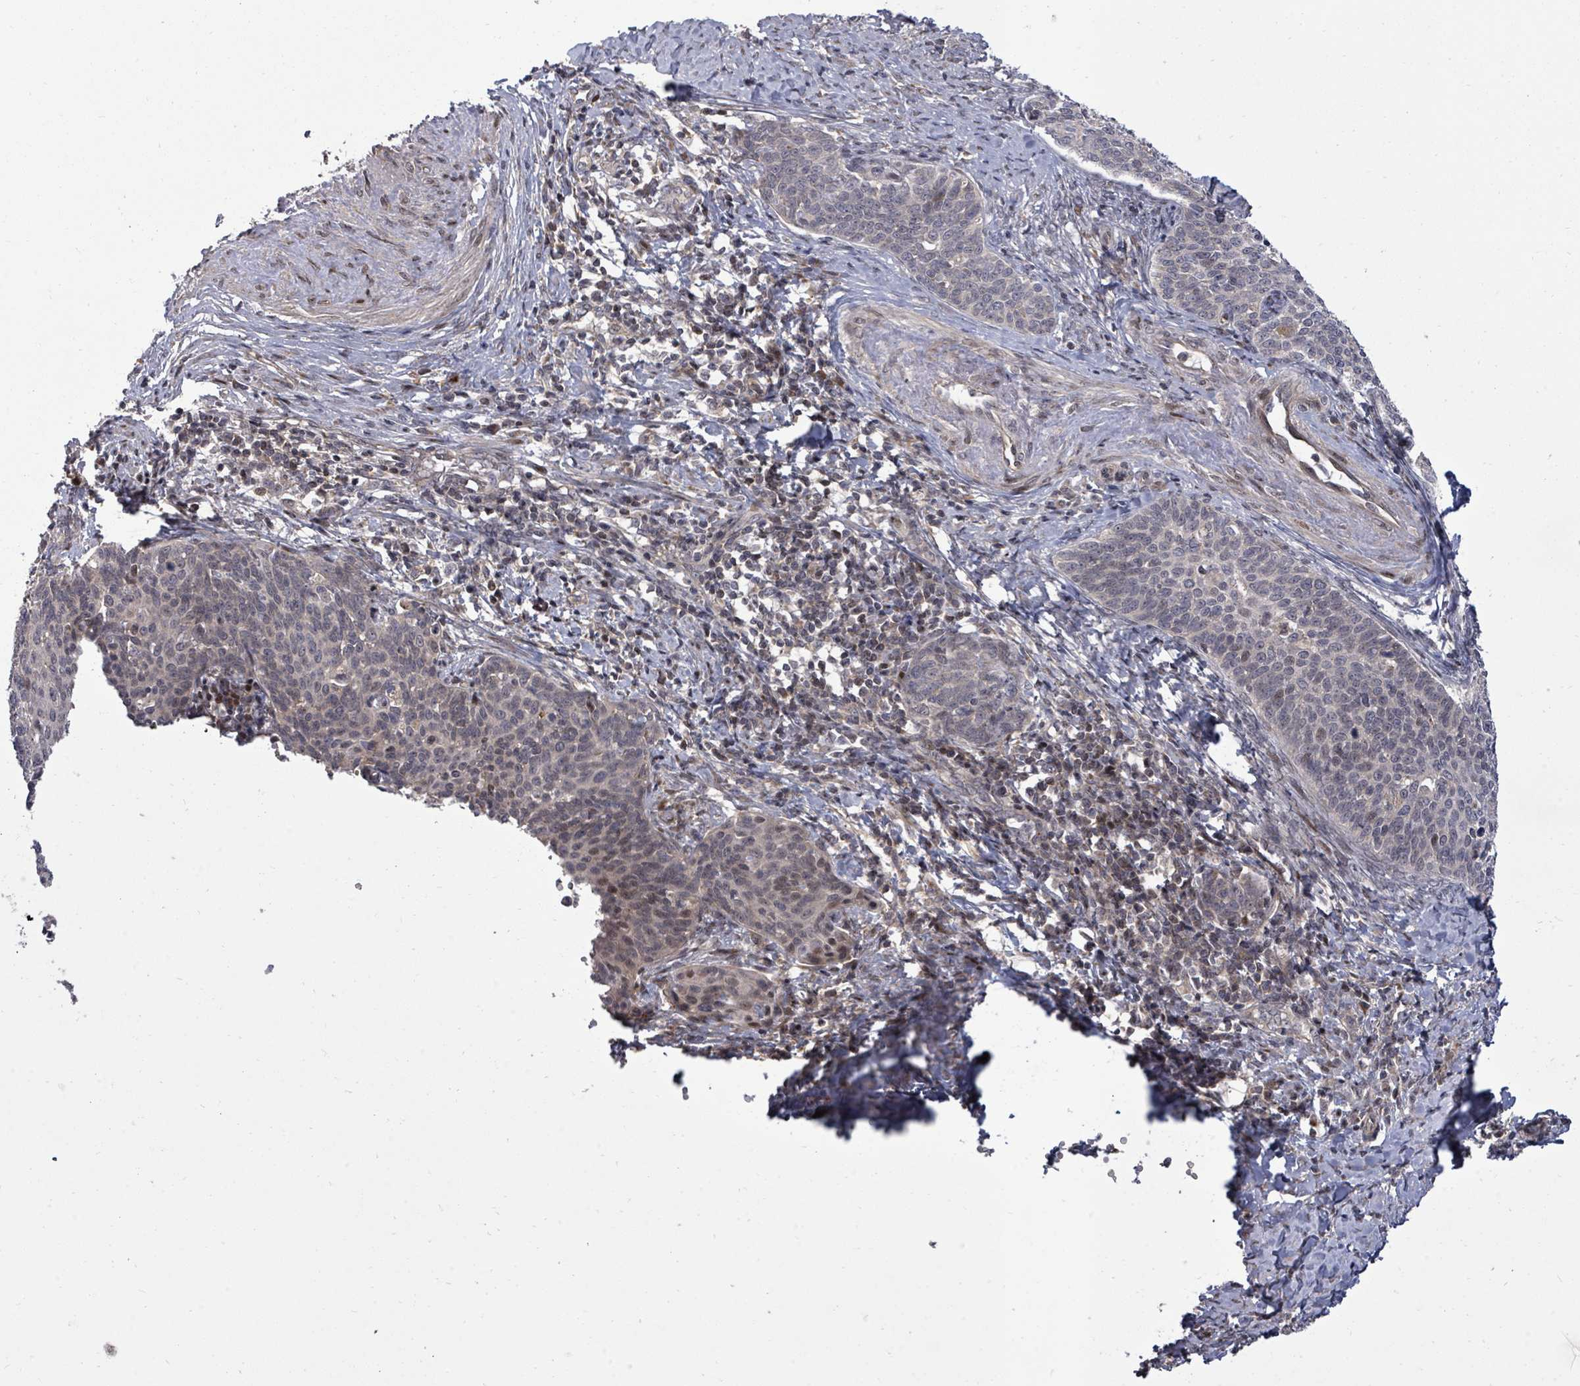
{"staining": {"intensity": "negative", "quantity": "none", "location": "none"}, "tissue": "cervical cancer", "cell_type": "Tumor cells", "image_type": "cancer", "snomed": [{"axis": "morphology", "description": "Squamous cell carcinoma, NOS"}, {"axis": "topography", "description": "Cervix"}], "caption": "Tumor cells show no significant protein staining in cervical squamous cell carcinoma. (Stains: DAB immunohistochemistry with hematoxylin counter stain, Microscopy: brightfield microscopy at high magnification).", "gene": "KRTAP27-1", "patient": {"sex": "female", "age": 39}}